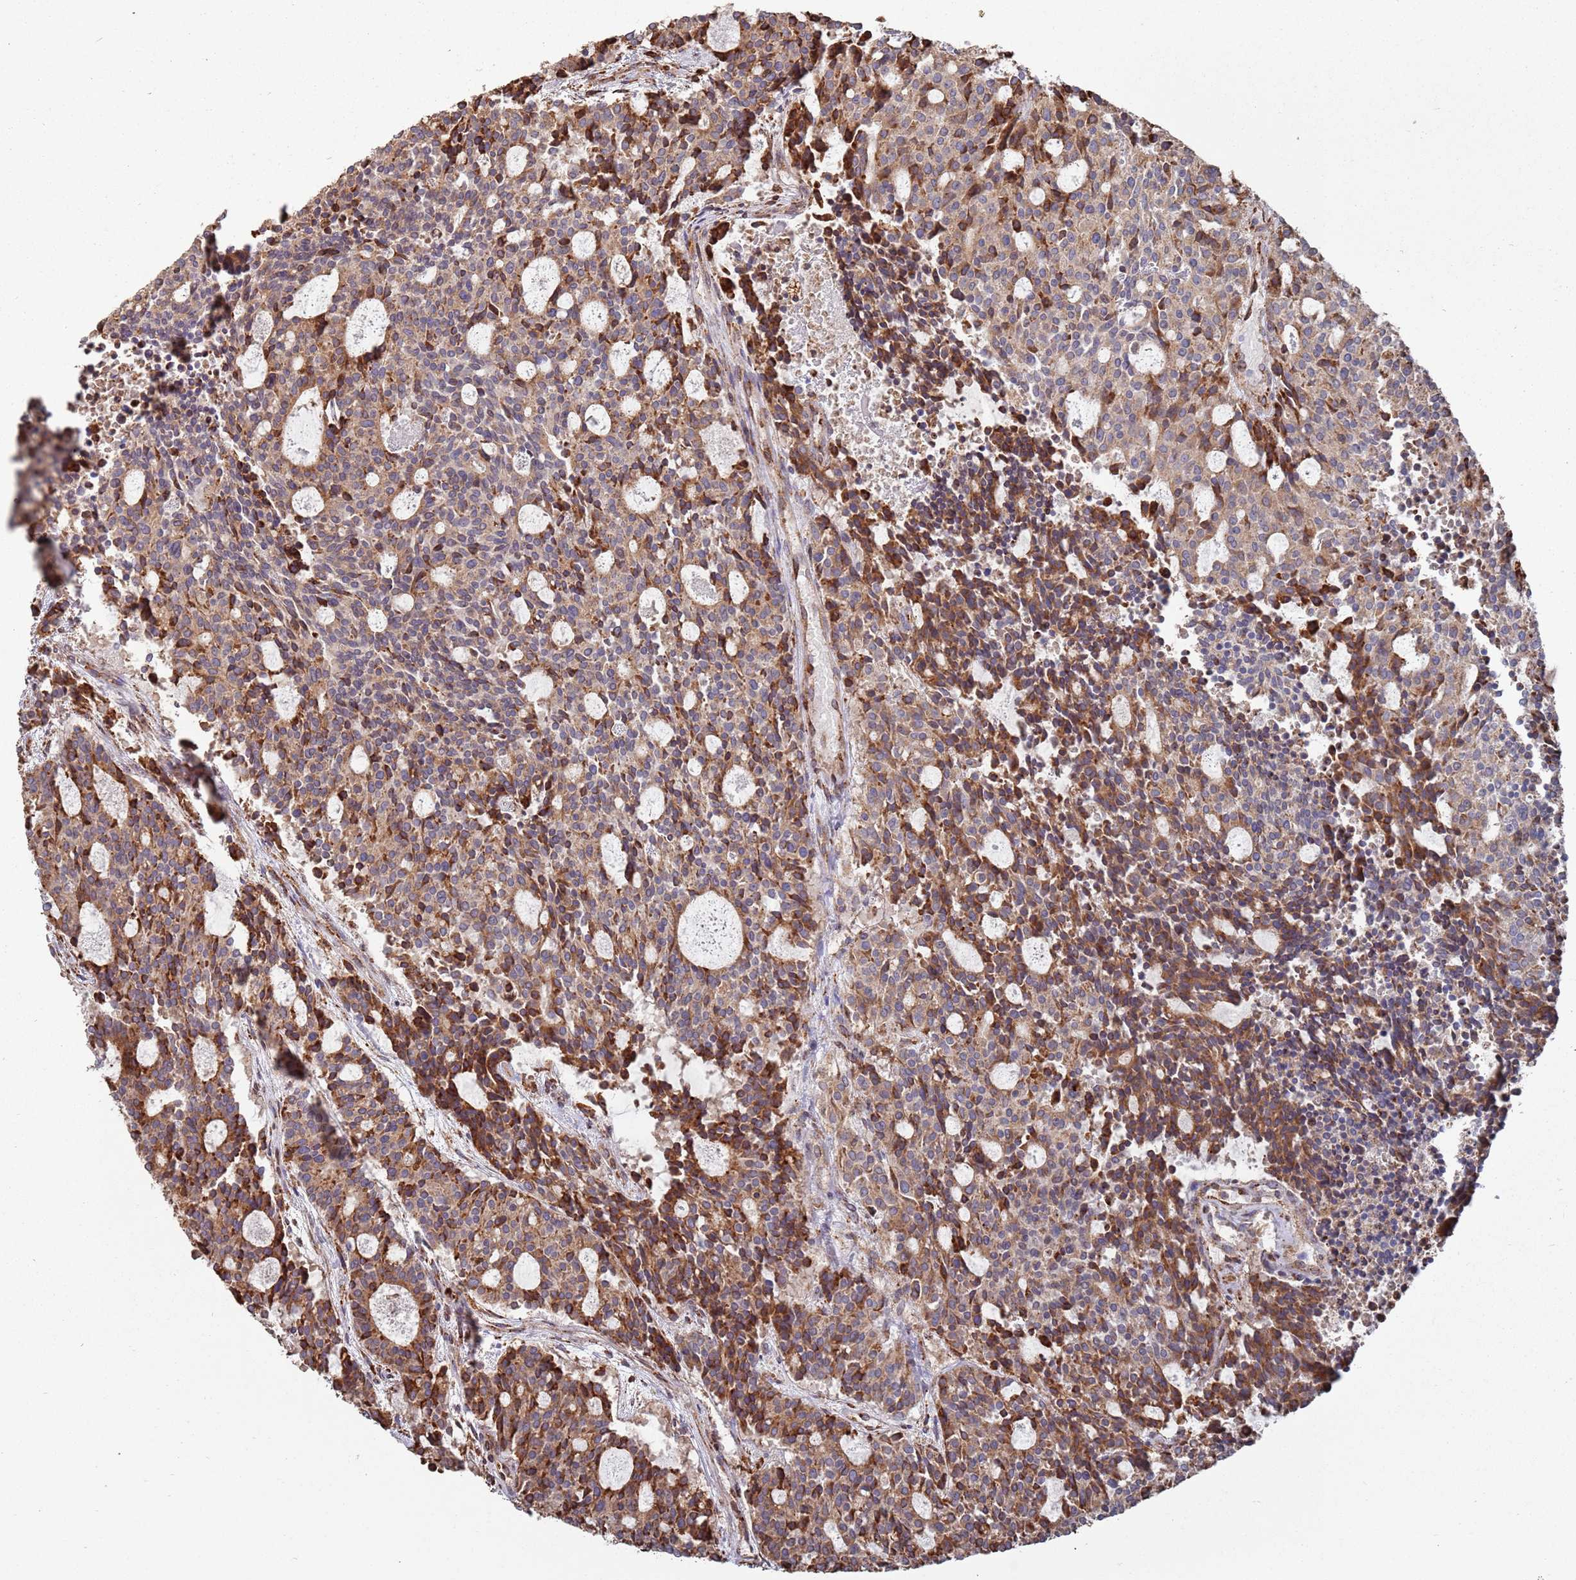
{"staining": {"intensity": "moderate", "quantity": ">75%", "location": "cytoplasmic/membranous"}, "tissue": "carcinoid", "cell_type": "Tumor cells", "image_type": "cancer", "snomed": [{"axis": "morphology", "description": "Carcinoid, malignant, NOS"}, {"axis": "topography", "description": "Pancreas"}], "caption": "This image exhibits IHC staining of human carcinoid, with medium moderate cytoplasmic/membranous expression in about >75% of tumor cells.", "gene": "LACC1", "patient": {"sex": "female", "age": 54}}